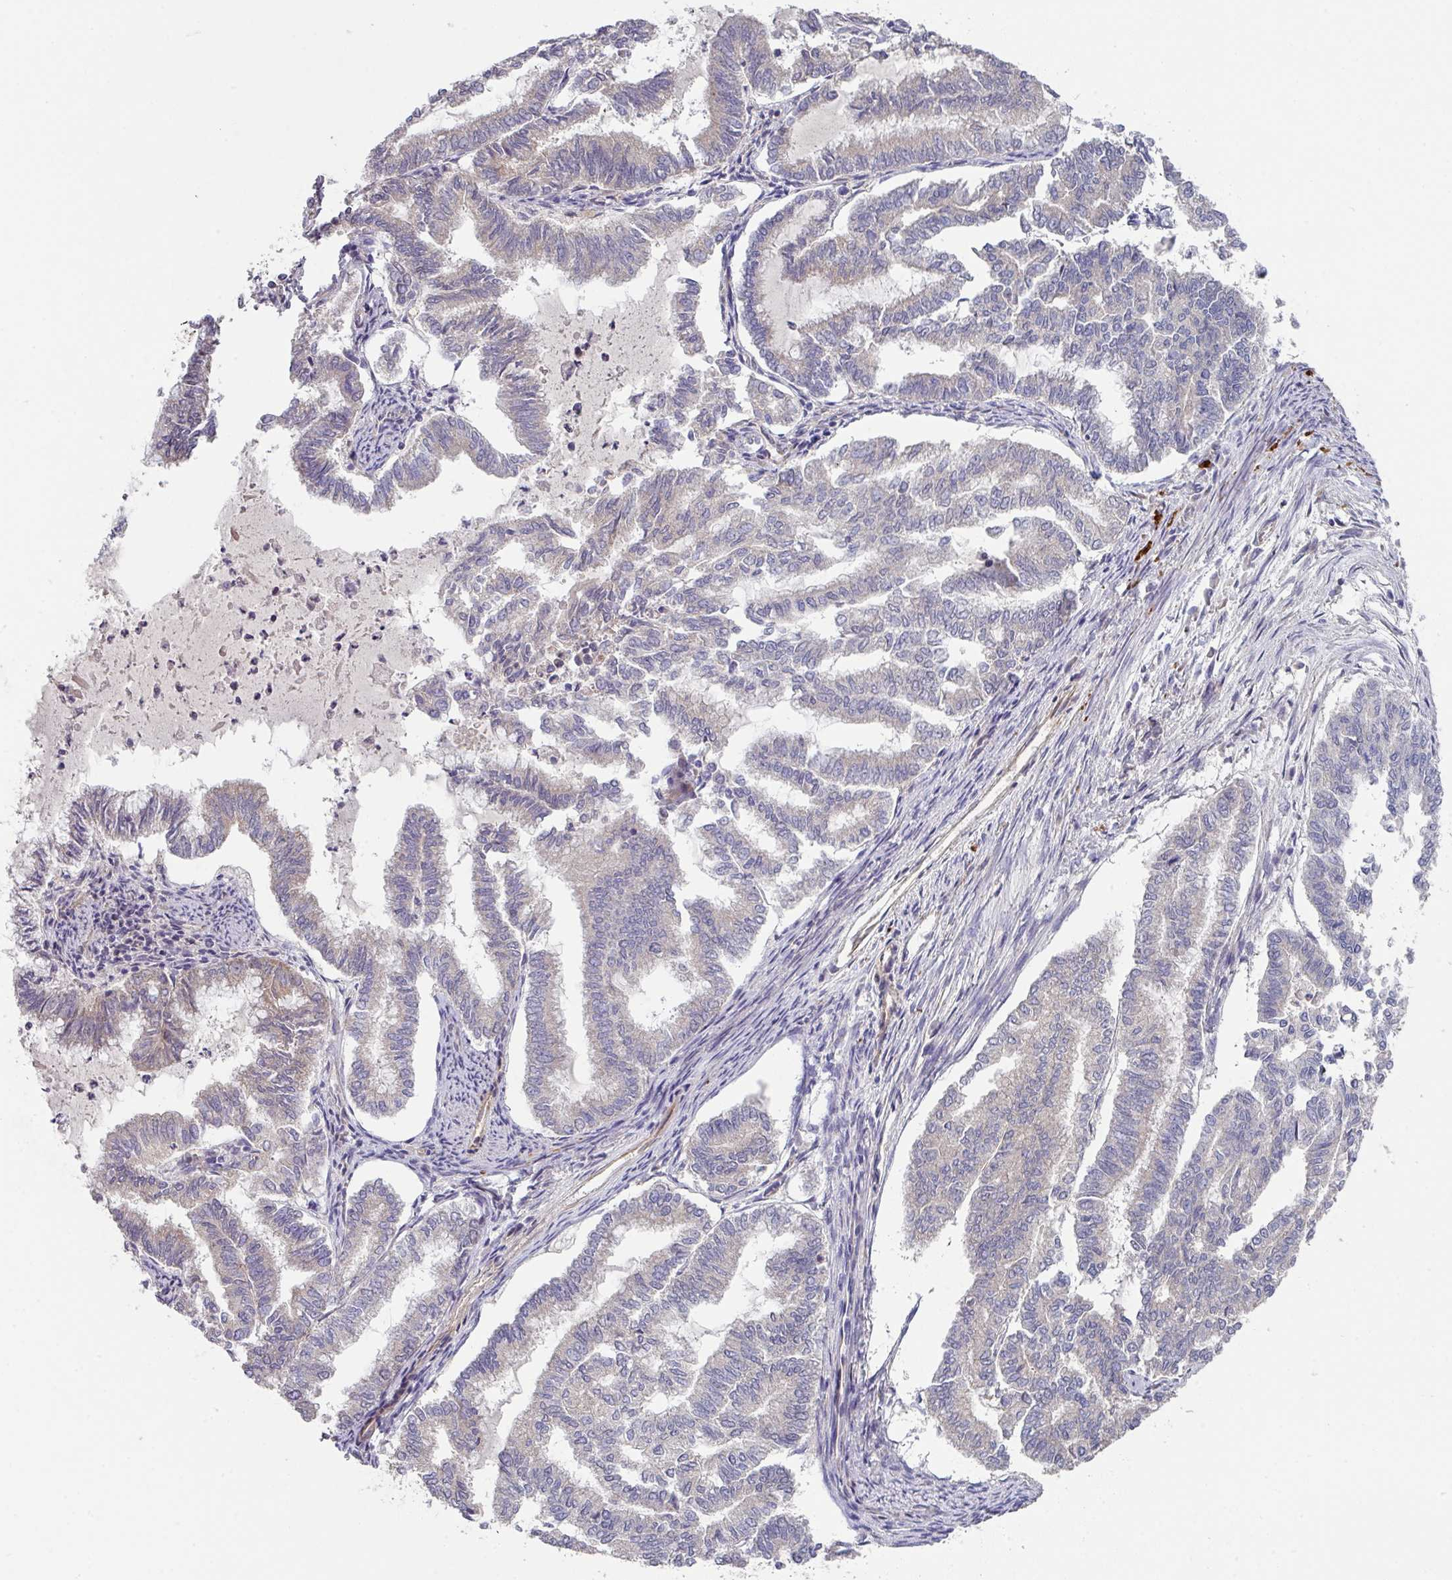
{"staining": {"intensity": "negative", "quantity": "none", "location": "none"}, "tissue": "endometrial cancer", "cell_type": "Tumor cells", "image_type": "cancer", "snomed": [{"axis": "morphology", "description": "Adenocarcinoma, NOS"}, {"axis": "topography", "description": "Endometrium"}], "caption": "Tumor cells are negative for brown protein staining in endometrial cancer.", "gene": "DCAF12L2", "patient": {"sex": "female", "age": 79}}